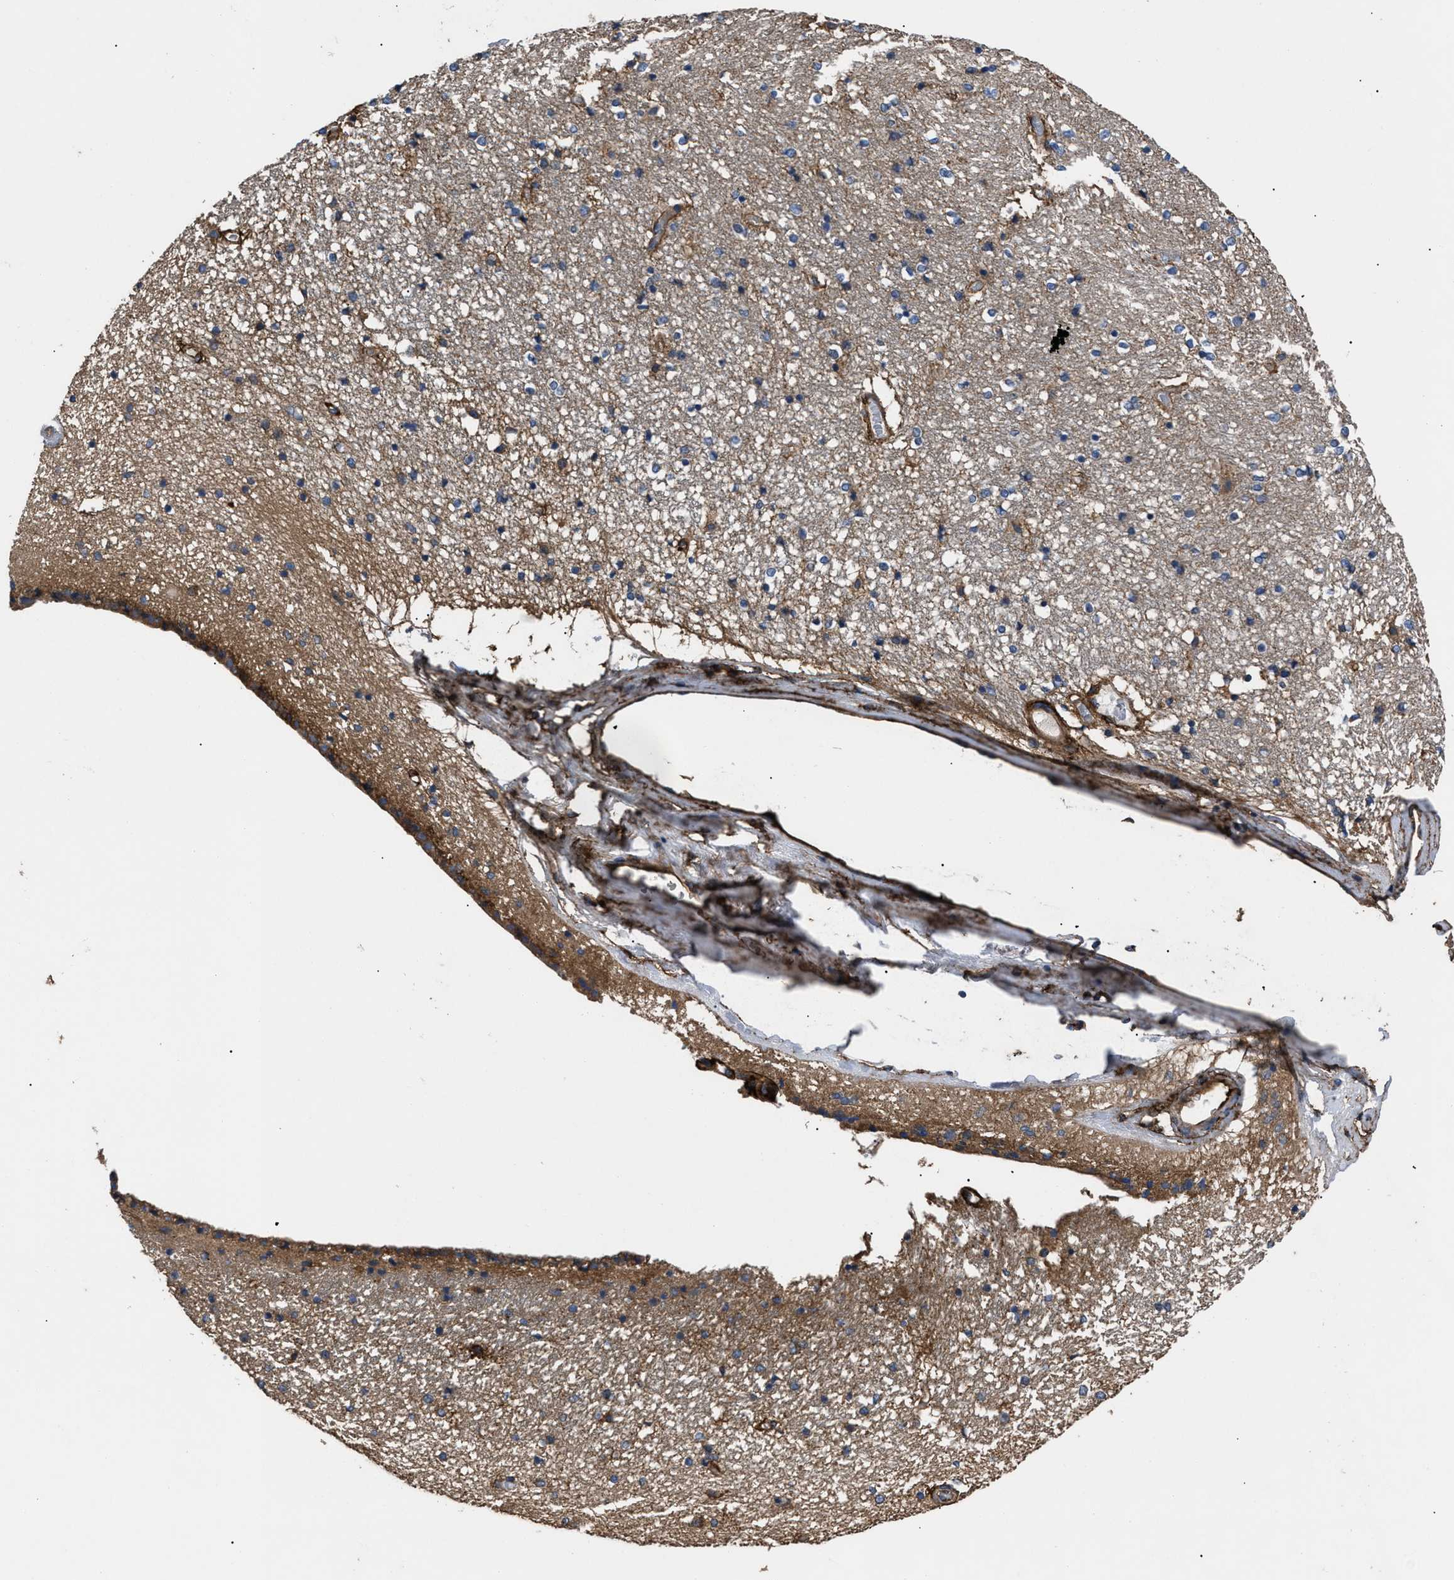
{"staining": {"intensity": "moderate", "quantity": "<25%", "location": "cytoplasmic/membranous"}, "tissue": "hippocampus", "cell_type": "Glial cells", "image_type": "normal", "snomed": [{"axis": "morphology", "description": "Normal tissue, NOS"}, {"axis": "topography", "description": "Hippocampus"}], "caption": "IHC of normal hippocampus reveals low levels of moderate cytoplasmic/membranous expression in about <25% of glial cells. (DAB = brown stain, brightfield microscopy at high magnification).", "gene": "NT5E", "patient": {"sex": "female", "age": 54}}